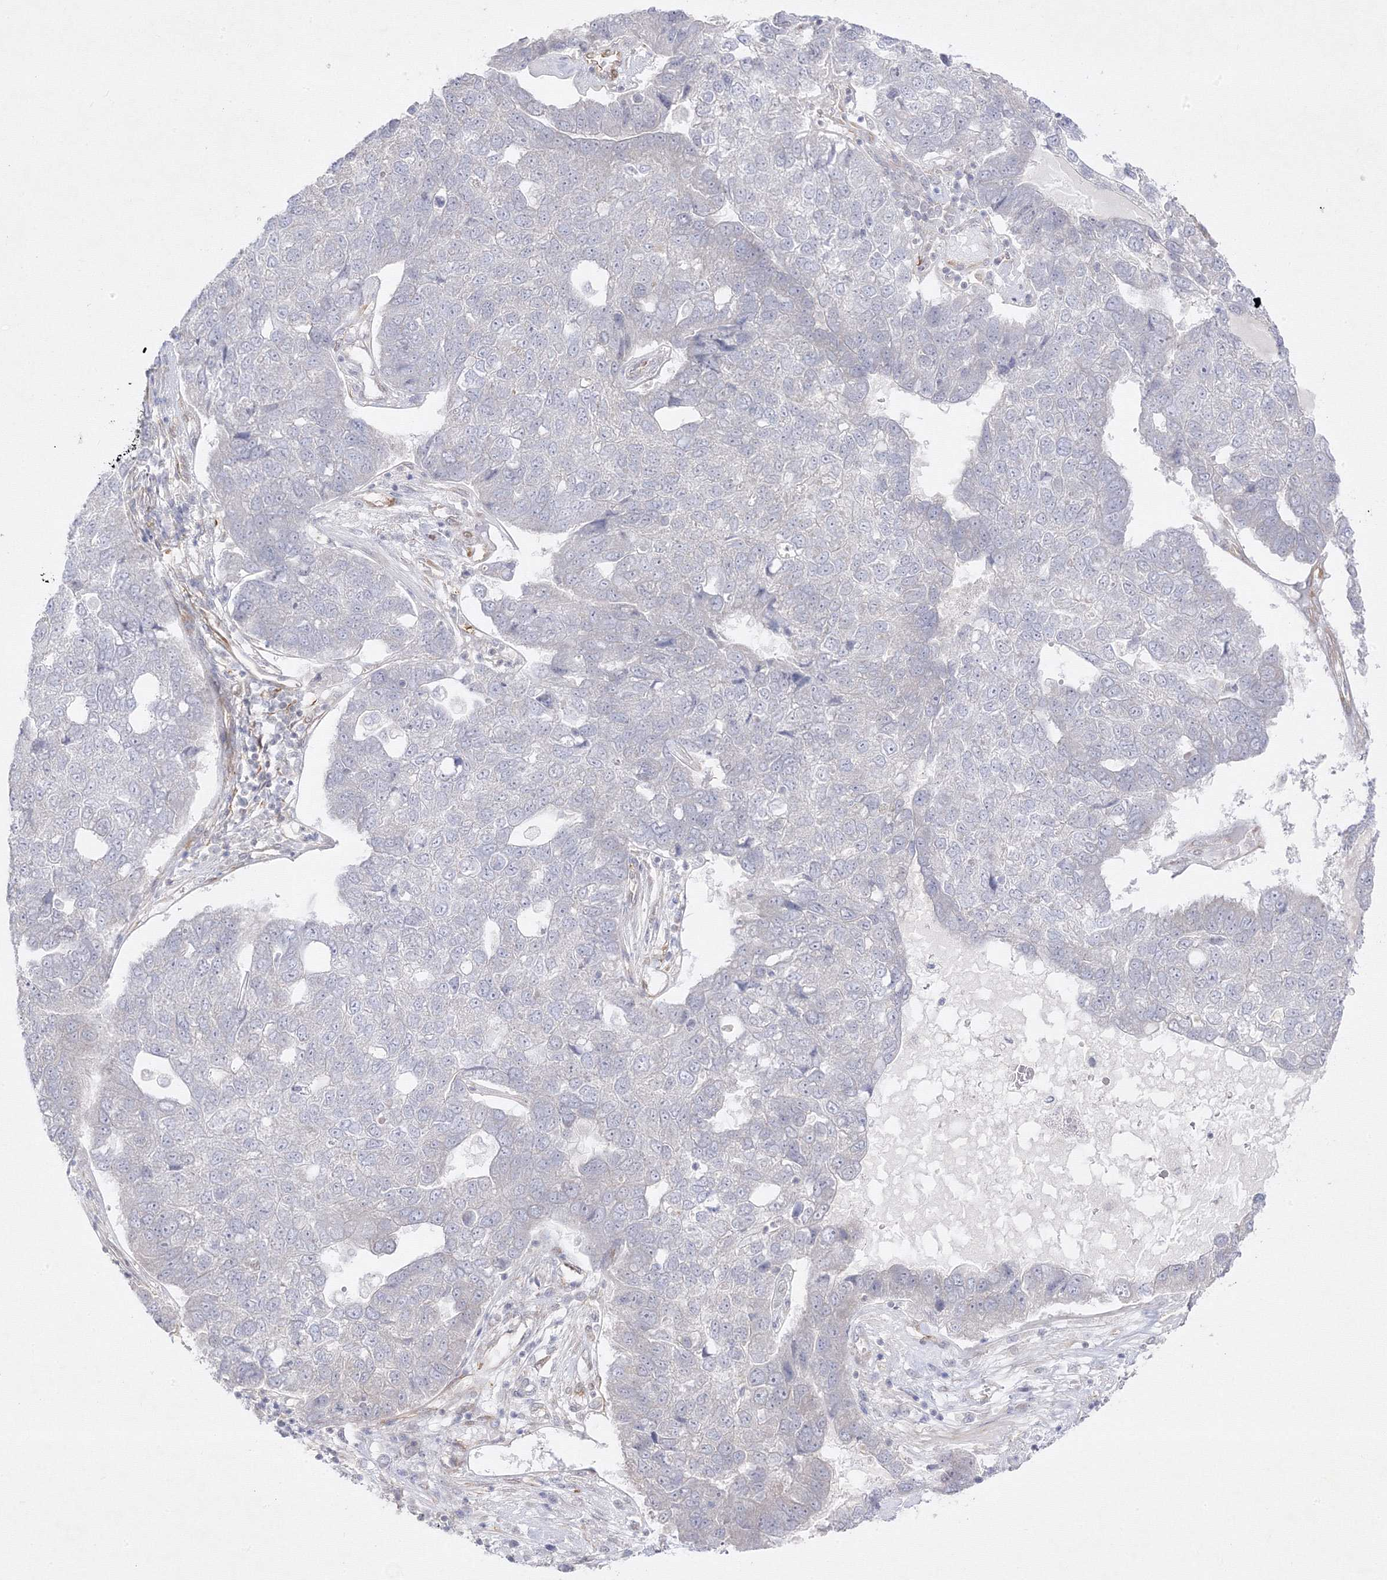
{"staining": {"intensity": "negative", "quantity": "none", "location": "none"}, "tissue": "pancreatic cancer", "cell_type": "Tumor cells", "image_type": "cancer", "snomed": [{"axis": "morphology", "description": "Adenocarcinoma, NOS"}, {"axis": "topography", "description": "Pancreas"}], "caption": "High power microscopy photomicrograph of an immunohistochemistry image of pancreatic cancer, revealing no significant expression in tumor cells.", "gene": "C2CD2", "patient": {"sex": "female", "age": 61}}